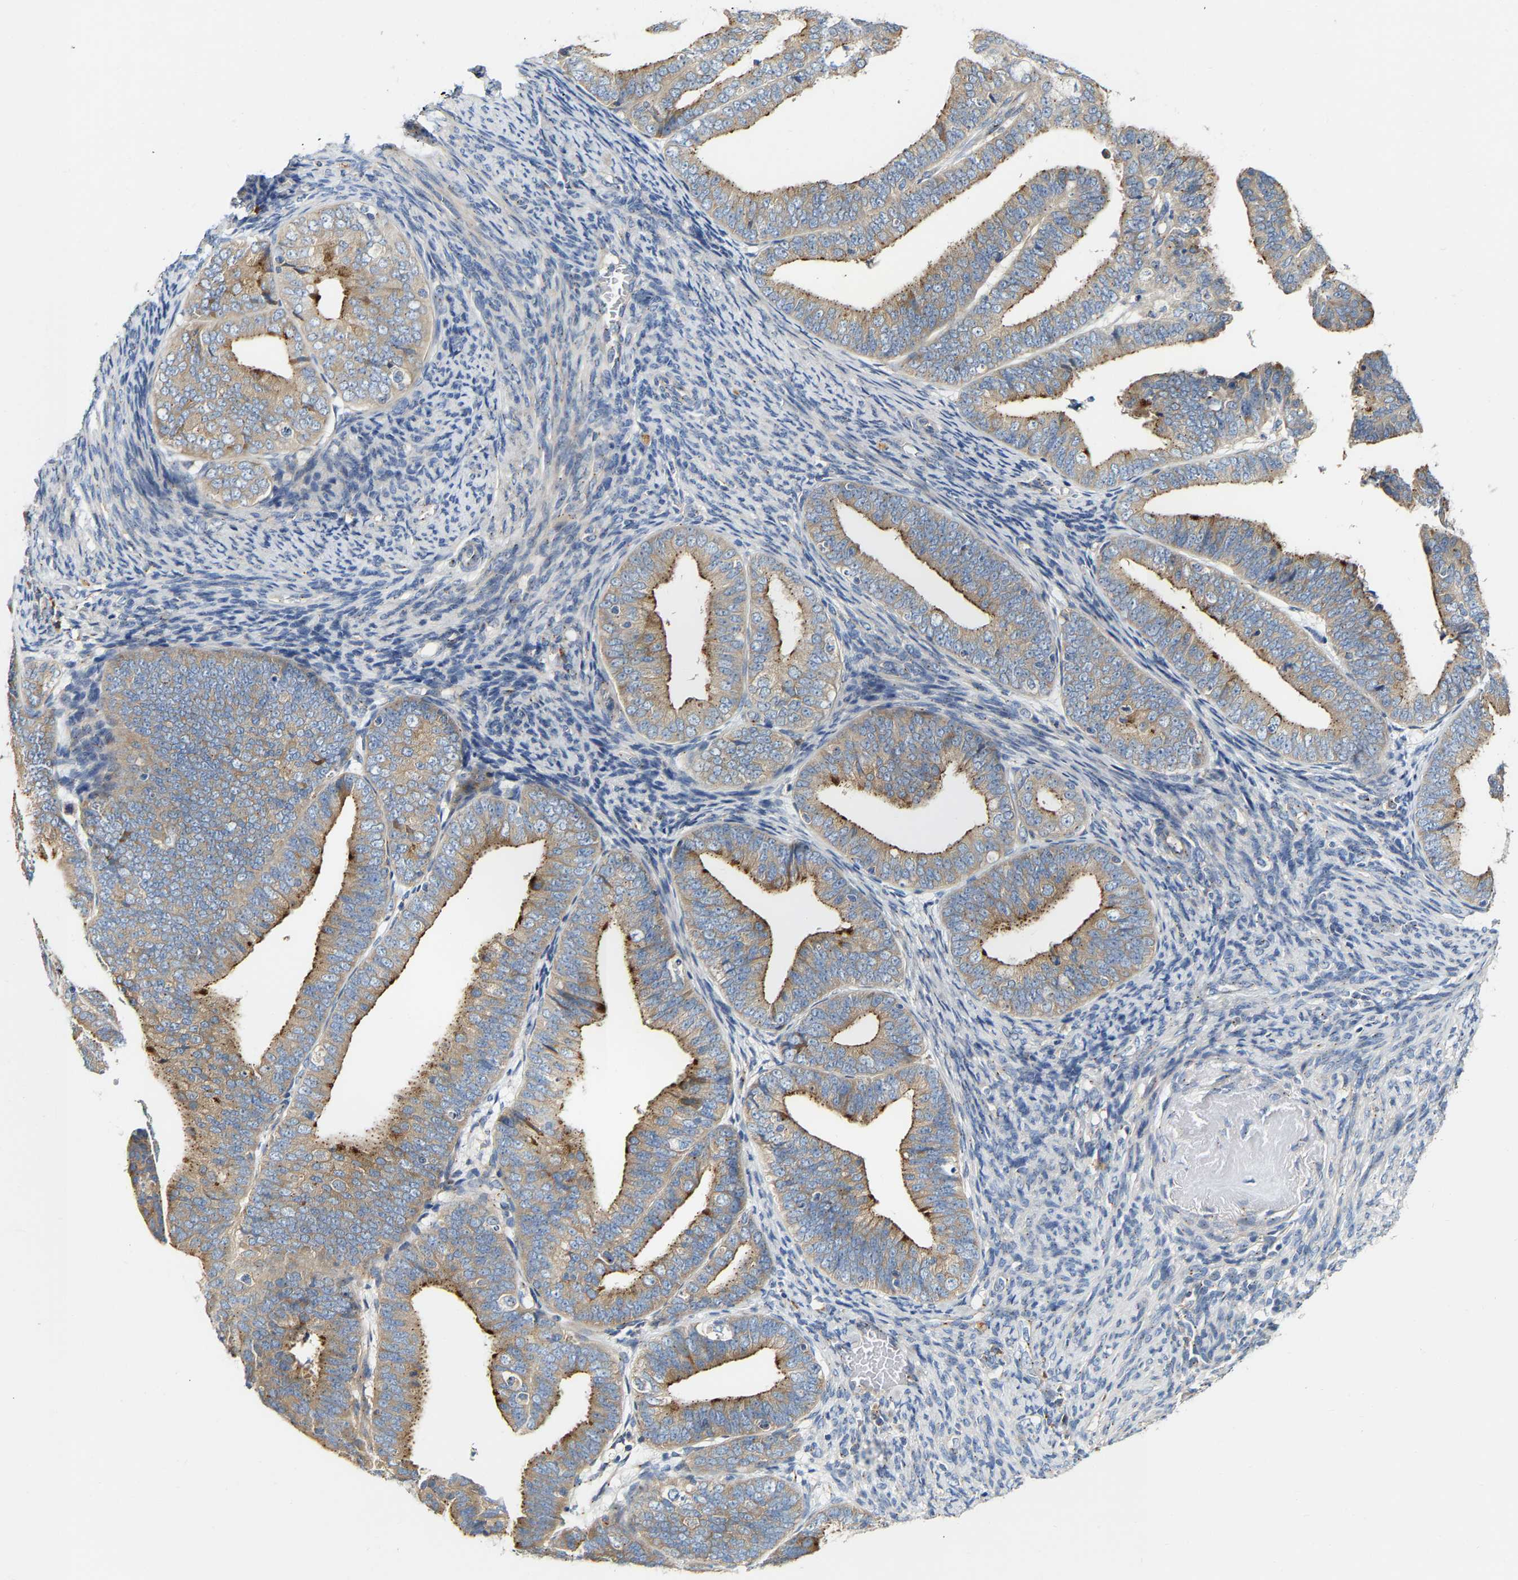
{"staining": {"intensity": "moderate", "quantity": ">75%", "location": "cytoplasmic/membranous"}, "tissue": "endometrial cancer", "cell_type": "Tumor cells", "image_type": "cancer", "snomed": [{"axis": "morphology", "description": "Adenocarcinoma, NOS"}, {"axis": "topography", "description": "Endometrium"}], "caption": "Immunohistochemical staining of human adenocarcinoma (endometrial) exhibits medium levels of moderate cytoplasmic/membranous protein positivity in about >75% of tumor cells.", "gene": "PCNT", "patient": {"sex": "female", "age": 63}}